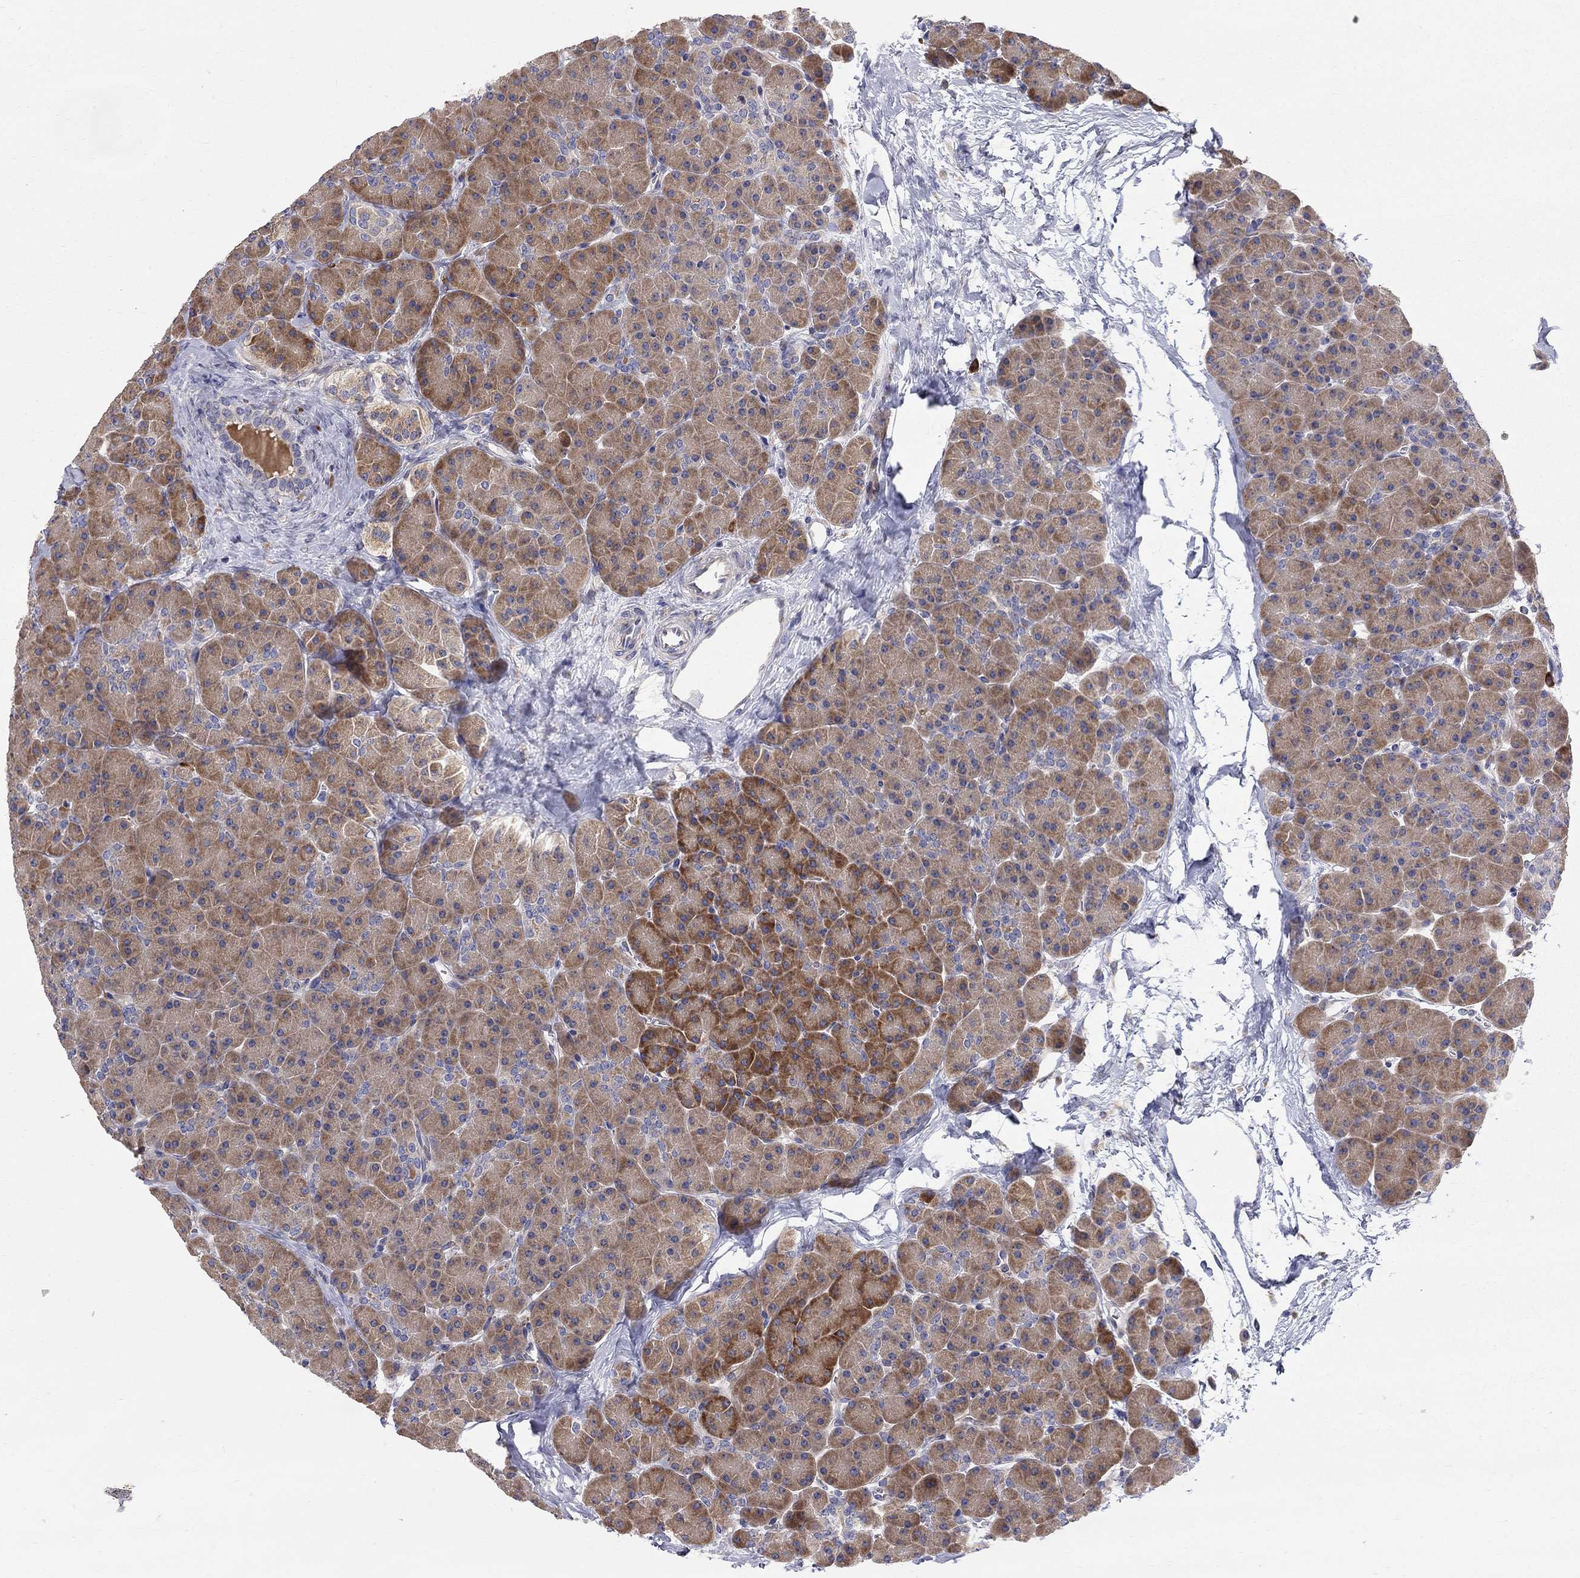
{"staining": {"intensity": "moderate", "quantity": ">75%", "location": "cytoplasmic/membranous"}, "tissue": "pancreas", "cell_type": "Exocrine glandular cells", "image_type": "normal", "snomed": [{"axis": "morphology", "description": "Normal tissue, NOS"}, {"axis": "topography", "description": "Pancreas"}], "caption": "Exocrine glandular cells show moderate cytoplasmic/membranous expression in about >75% of cells in benign pancreas. The protein is stained brown, and the nuclei are stained in blue (DAB IHC with brightfield microscopy, high magnification).", "gene": "CASTOR1", "patient": {"sex": "female", "age": 44}}